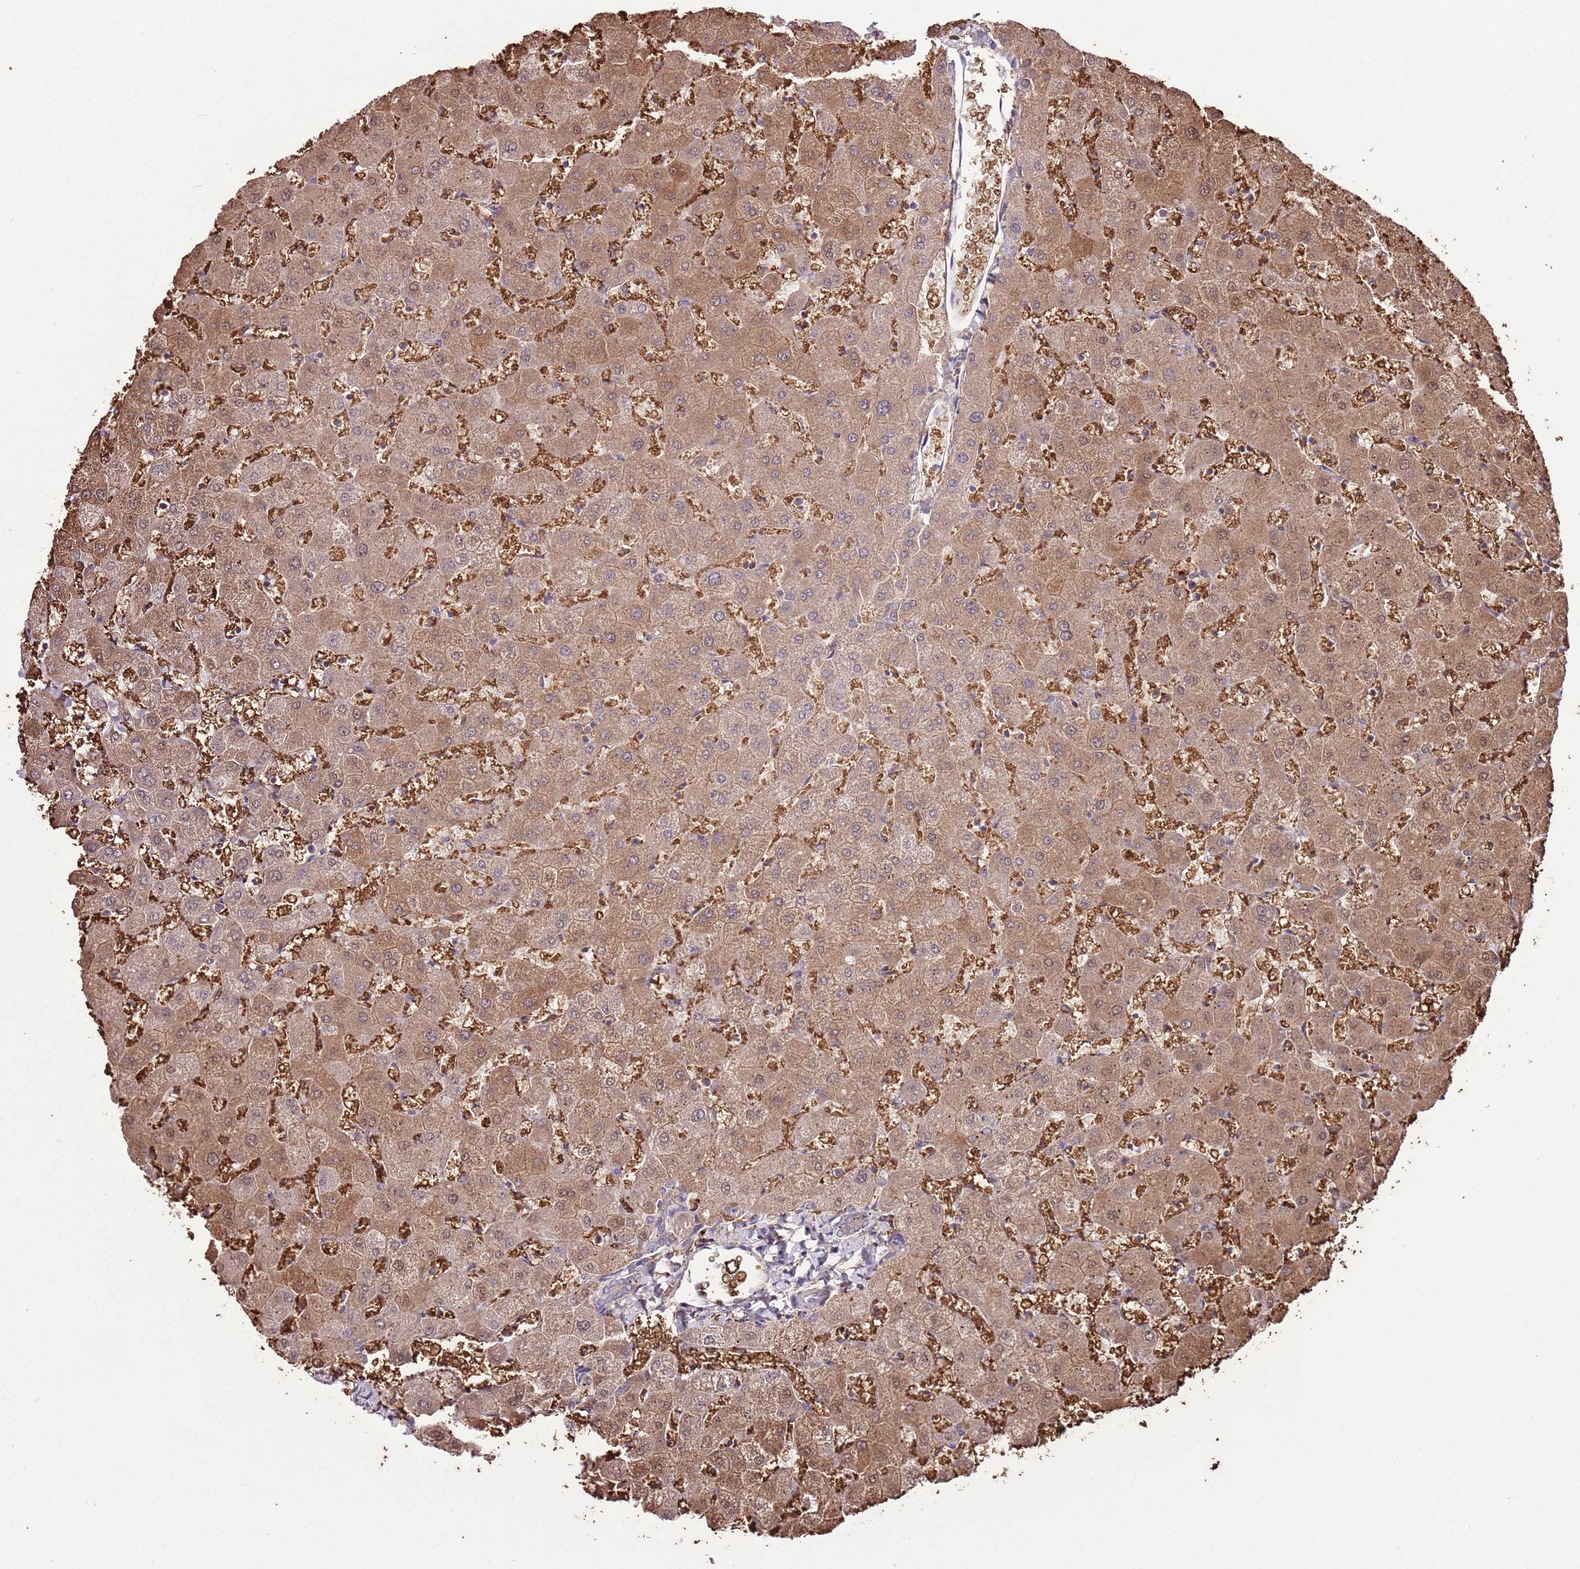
{"staining": {"intensity": "moderate", "quantity": "25%-75%", "location": "cytoplasmic/membranous"}, "tissue": "liver", "cell_type": "Cholangiocytes", "image_type": "normal", "snomed": [{"axis": "morphology", "description": "Normal tissue, NOS"}, {"axis": "topography", "description": "Liver"}], "caption": "Approximately 25%-75% of cholangiocytes in benign liver reveal moderate cytoplasmic/membranous protein positivity as visualized by brown immunohistochemical staining.", "gene": "LPIN2", "patient": {"sex": "female", "age": 63}}